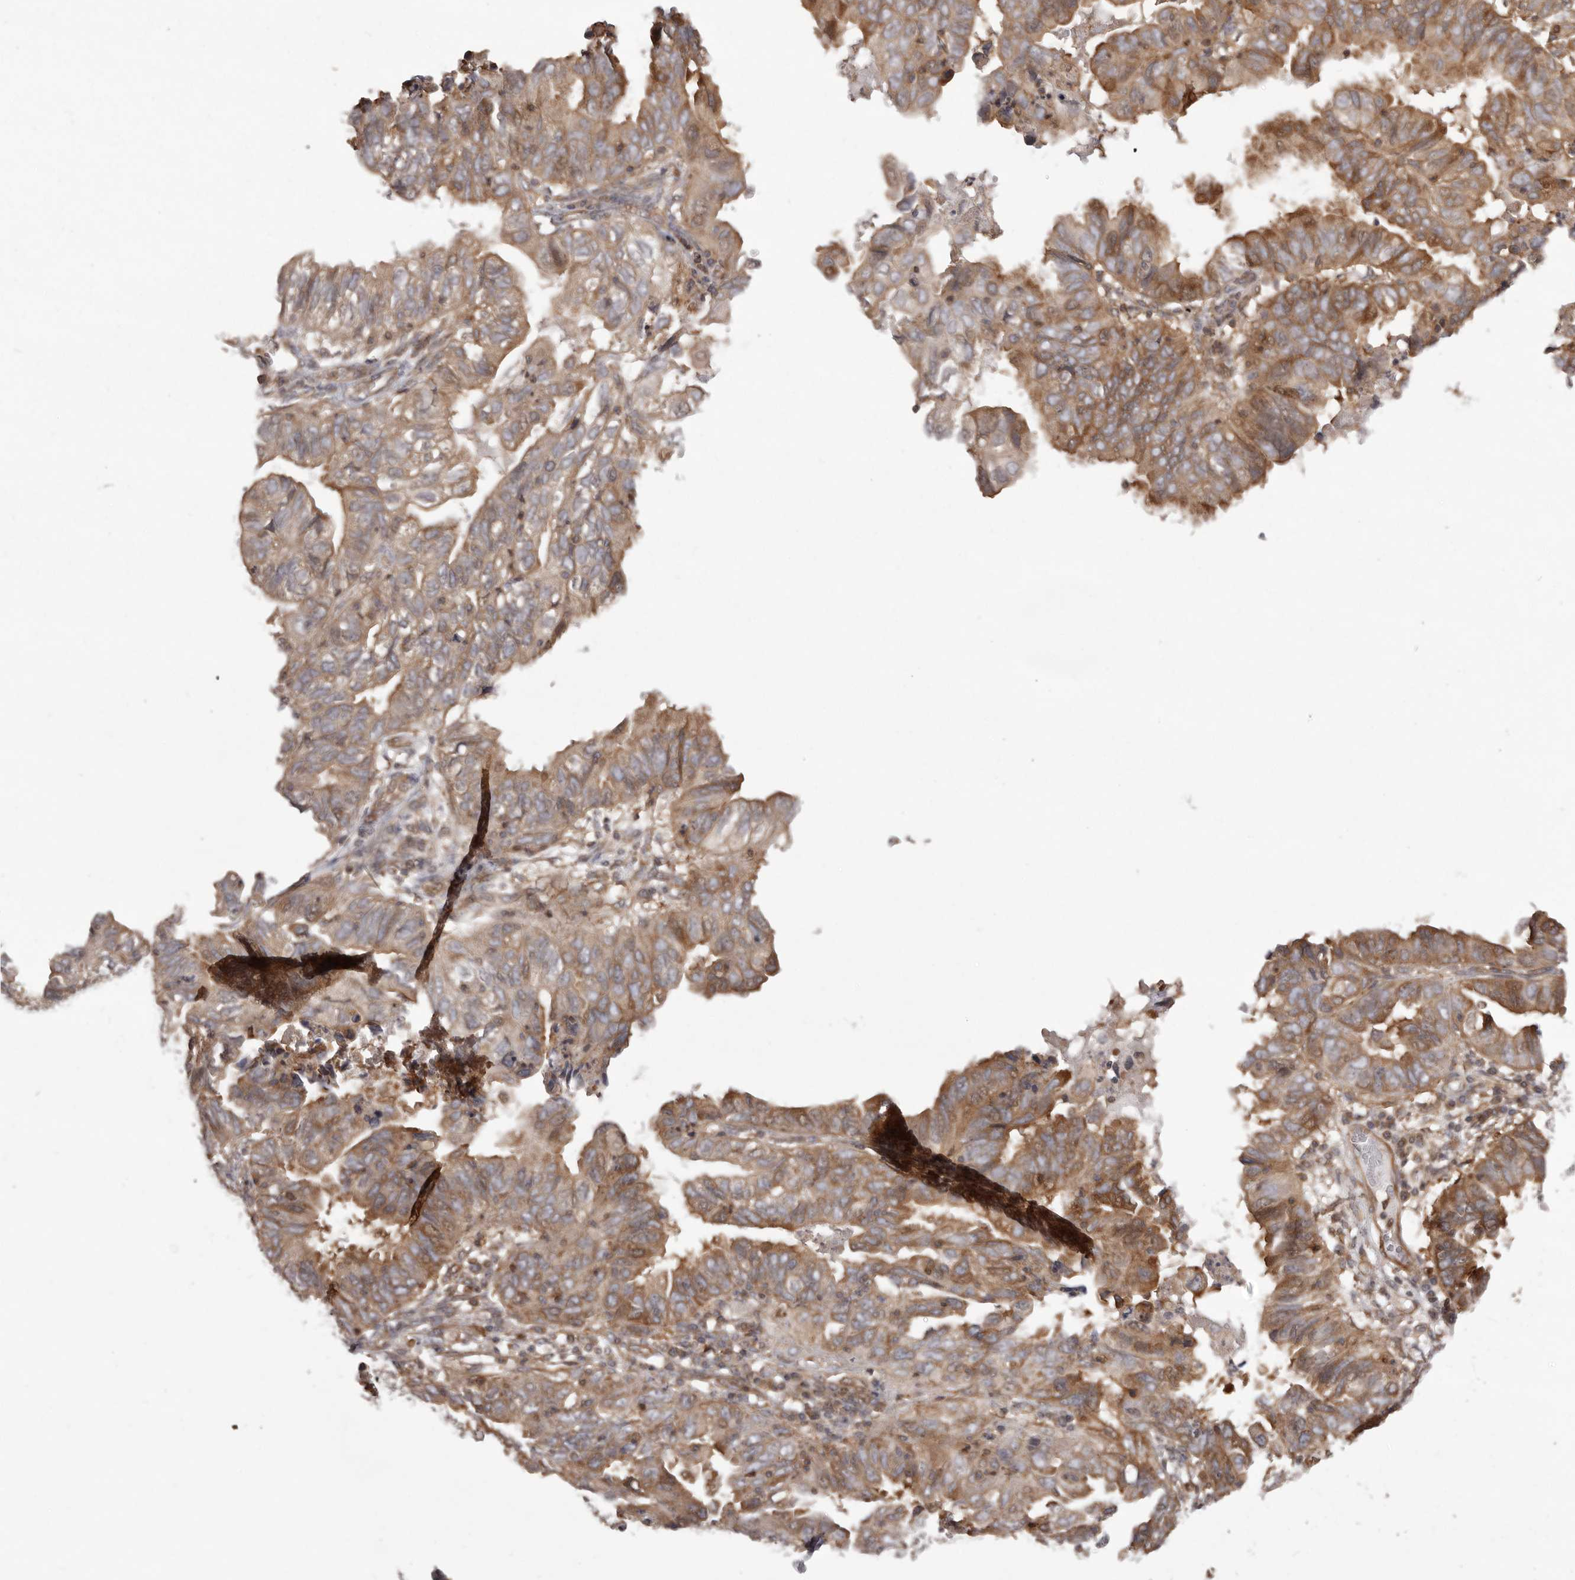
{"staining": {"intensity": "moderate", "quantity": ">75%", "location": "cytoplasmic/membranous"}, "tissue": "endometrial cancer", "cell_type": "Tumor cells", "image_type": "cancer", "snomed": [{"axis": "morphology", "description": "Adenocarcinoma, NOS"}, {"axis": "topography", "description": "Uterus"}], "caption": "Human adenocarcinoma (endometrial) stained with a protein marker demonstrates moderate staining in tumor cells.", "gene": "NFKBIA", "patient": {"sex": "female", "age": 77}}